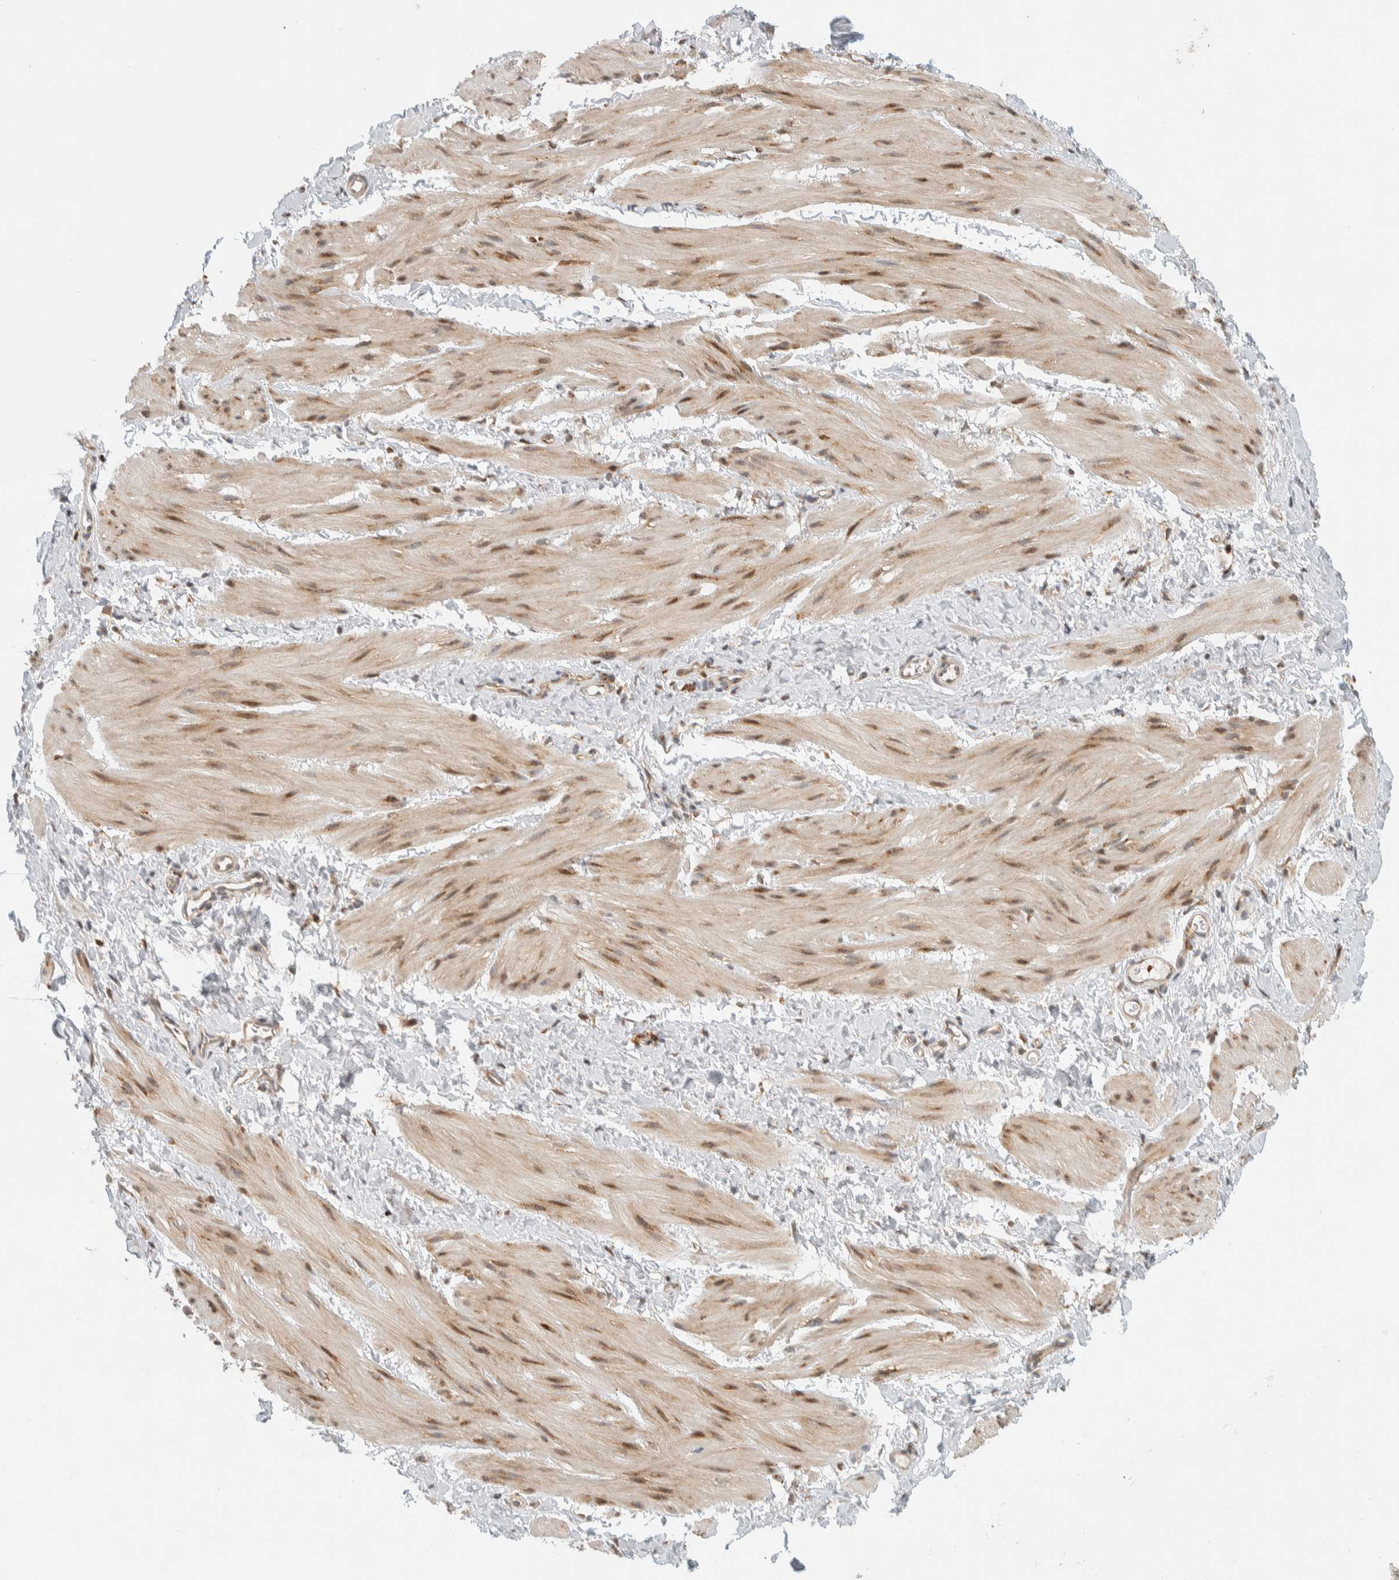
{"staining": {"intensity": "weak", "quantity": ">75%", "location": "cytoplasmic/membranous,nuclear"}, "tissue": "smooth muscle", "cell_type": "Smooth muscle cells", "image_type": "normal", "snomed": [{"axis": "morphology", "description": "Normal tissue, NOS"}, {"axis": "topography", "description": "Smooth muscle"}], "caption": "High-power microscopy captured an IHC photomicrograph of unremarkable smooth muscle, revealing weak cytoplasmic/membranous,nuclear expression in approximately >75% of smooth muscle cells. (IHC, brightfield microscopy, high magnification).", "gene": "LLGL2", "patient": {"sex": "male", "age": 16}}